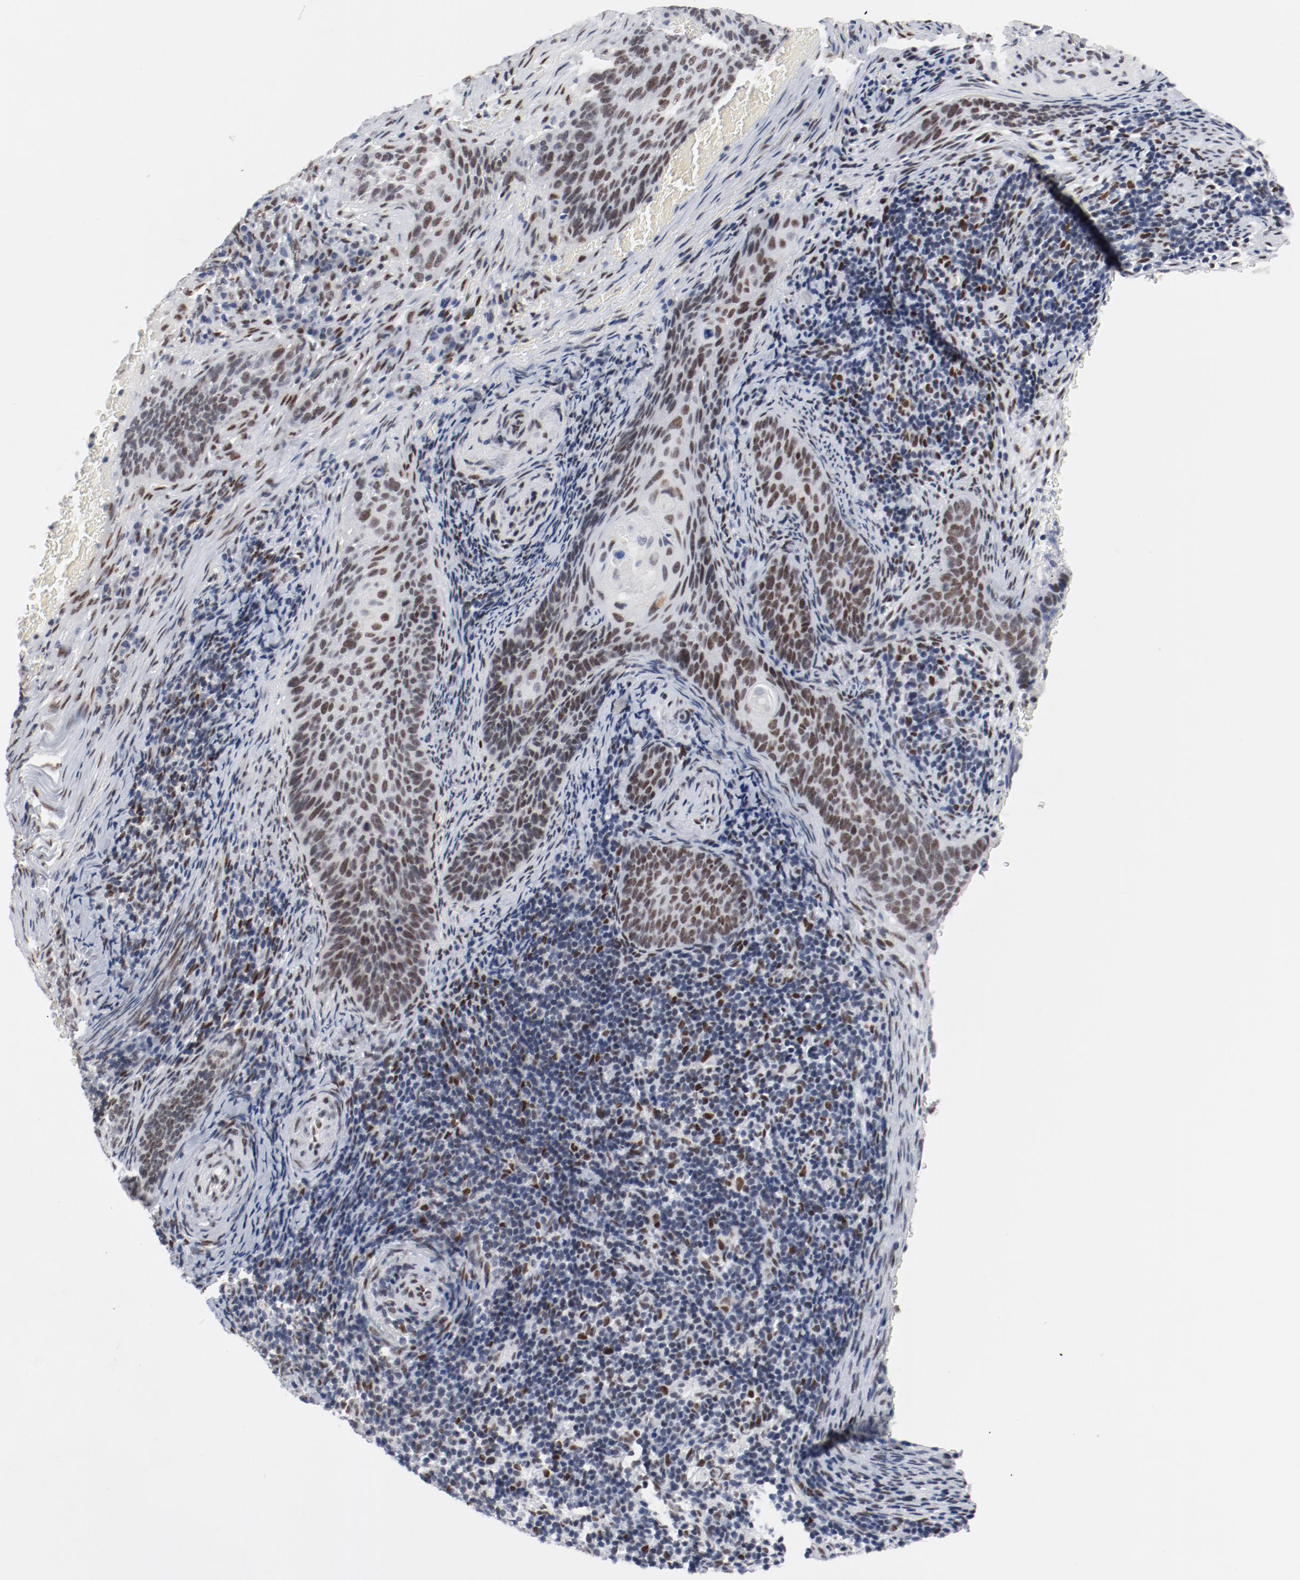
{"staining": {"intensity": "moderate", "quantity": ">75%", "location": "nuclear"}, "tissue": "cervical cancer", "cell_type": "Tumor cells", "image_type": "cancer", "snomed": [{"axis": "morphology", "description": "Squamous cell carcinoma, NOS"}, {"axis": "topography", "description": "Cervix"}], "caption": "Immunohistochemistry (DAB (3,3'-diaminobenzidine)) staining of human cervical cancer (squamous cell carcinoma) displays moderate nuclear protein expression in approximately >75% of tumor cells. The staining is performed using DAB (3,3'-diaminobenzidine) brown chromogen to label protein expression. The nuclei are counter-stained blue using hematoxylin.", "gene": "ARNT", "patient": {"sex": "female", "age": 33}}